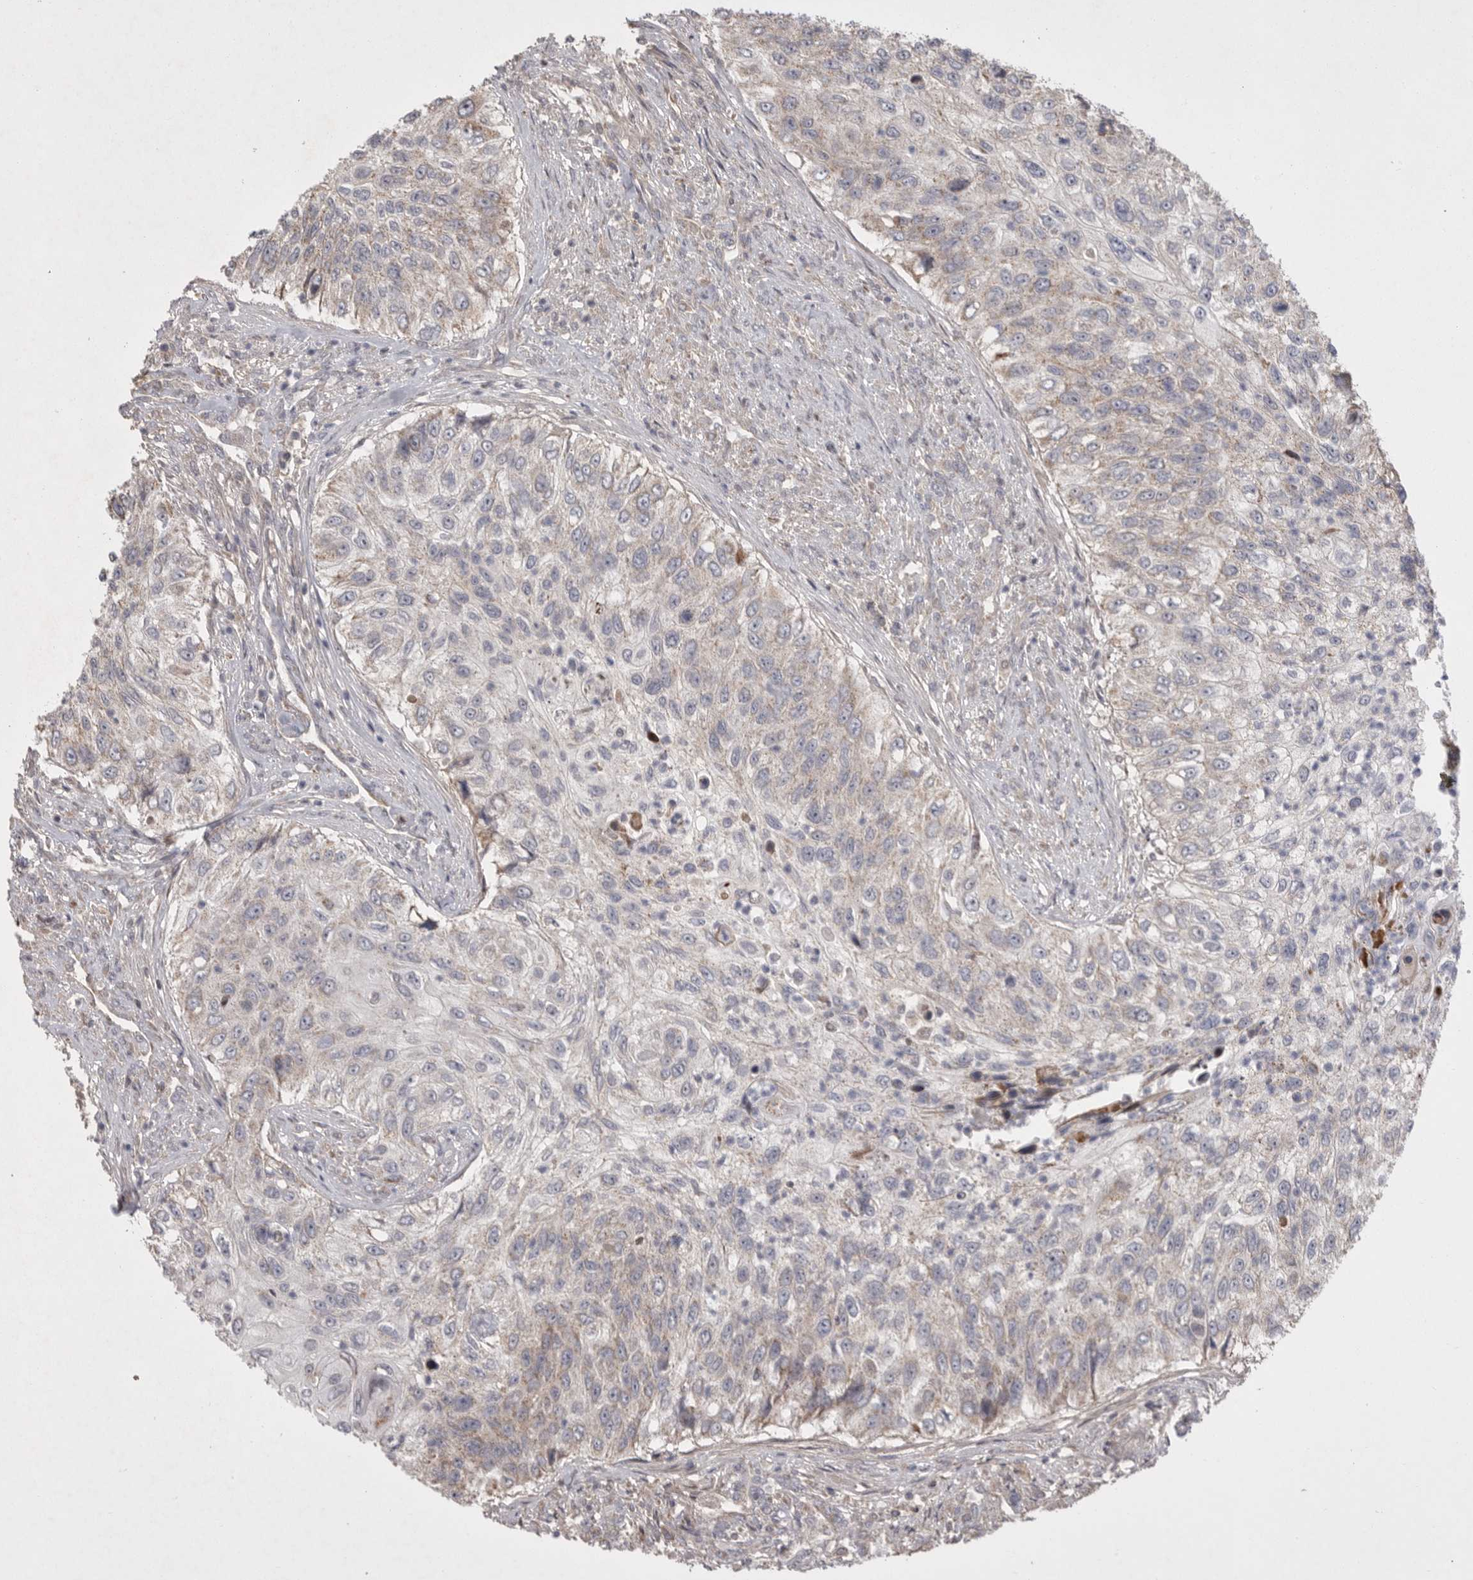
{"staining": {"intensity": "negative", "quantity": "none", "location": "none"}, "tissue": "urothelial cancer", "cell_type": "Tumor cells", "image_type": "cancer", "snomed": [{"axis": "morphology", "description": "Urothelial carcinoma, High grade"}, {"axis": "topography", "description": "Urinary bladder"}], "caption": "Human high-grade urothelial carcinoma stained for a protein using immunohistochemistry displays no staining in tumor cells.", "gene": "KYAT3", "patient": {"sex": "female", "age": 60}}